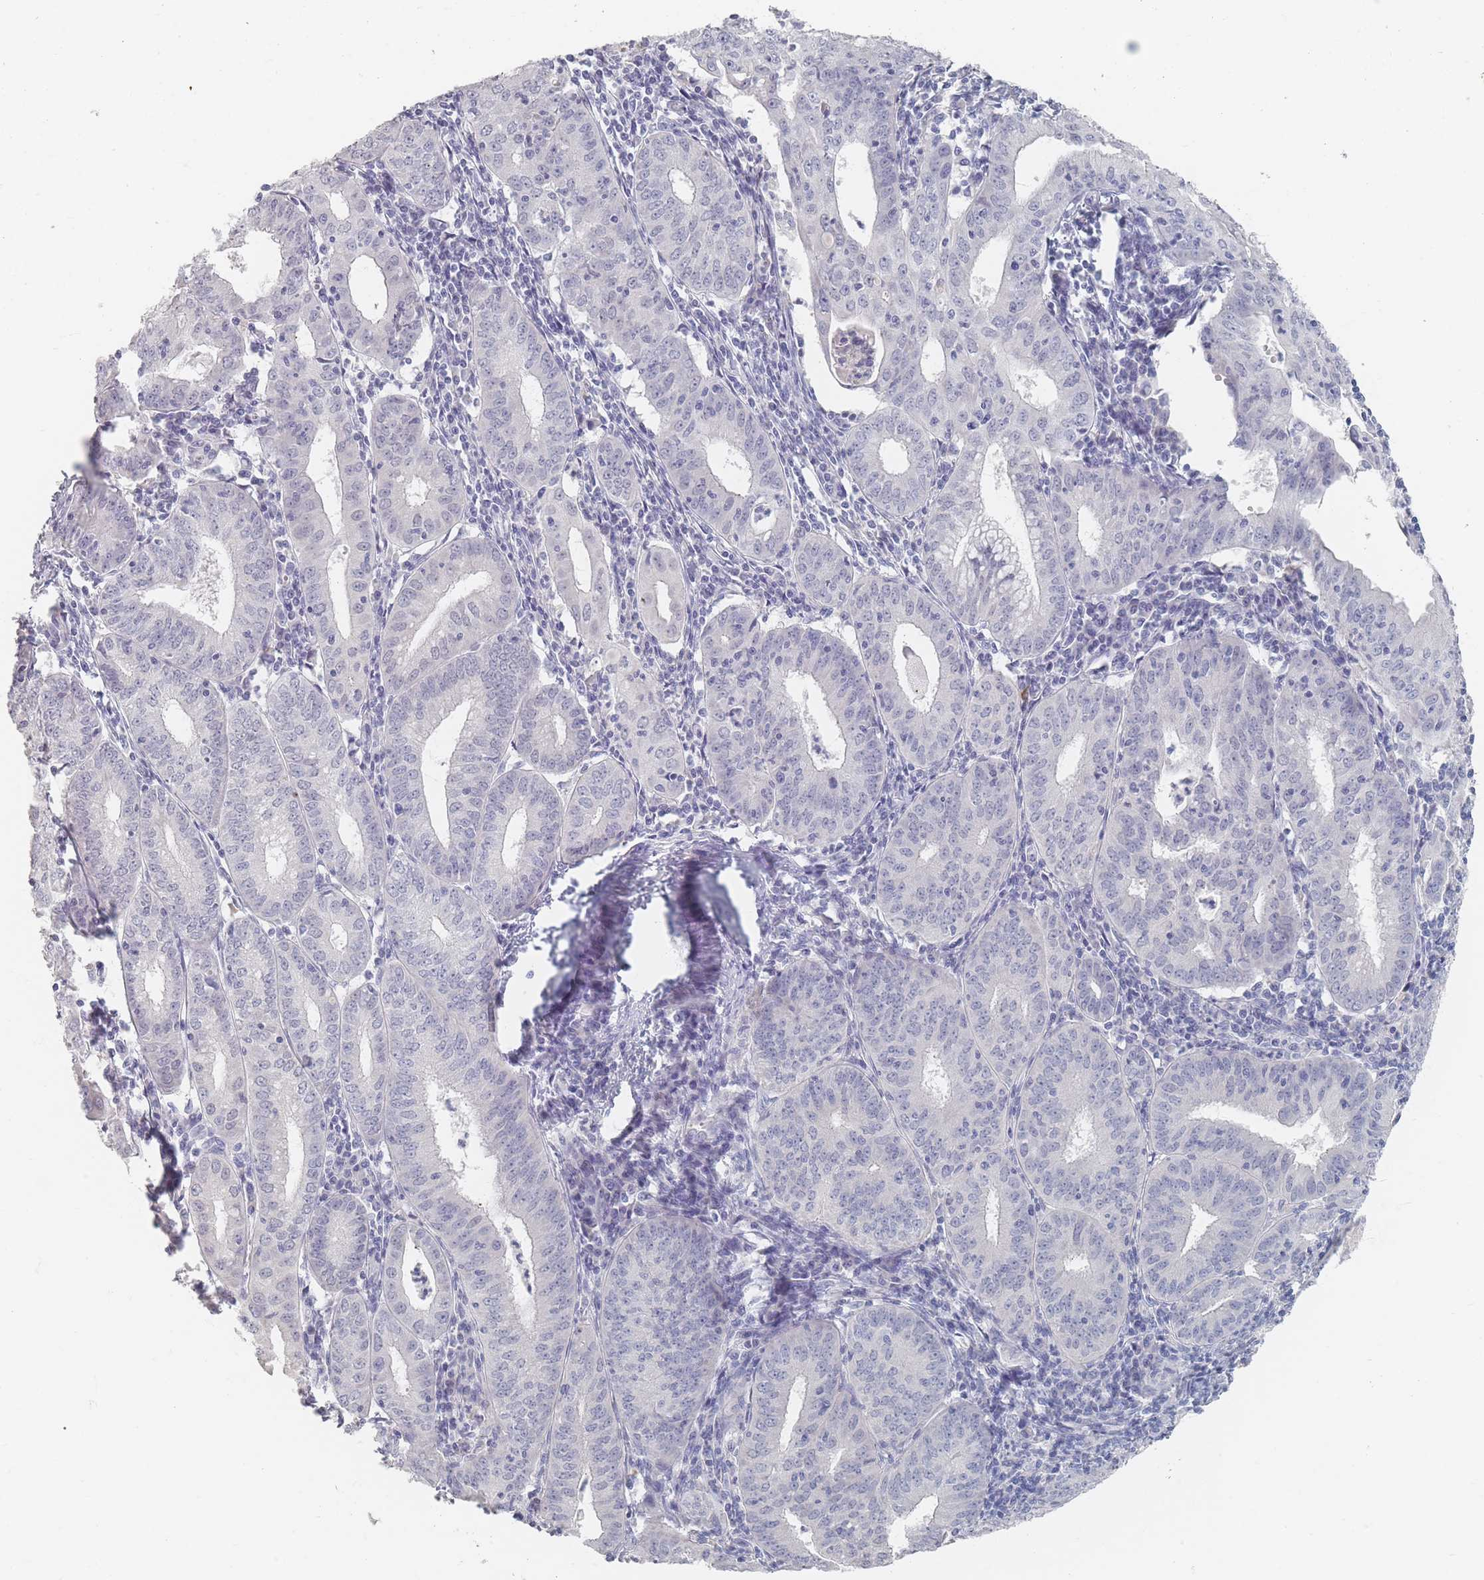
{"staining": {"intensity": "negative", "quantity": "none", "location": "none"}, "tissue": "endometrial cancer", "cell_type": "Tumor cells", "image_type": "cancer", "snomed": [{"axis": "morphology", "description": "Adenocarcinoma, NOS"}, {"axis": "topography", "description": "Endometrium"}], "caption": "IHC image of neoplastic tissue: endometrial adenocarcinoma stained with DAB demonstrates no significant protein staining in tumor cells.", "gene": "HELZ2", "patient": {"sex": "female", "age": 60}}